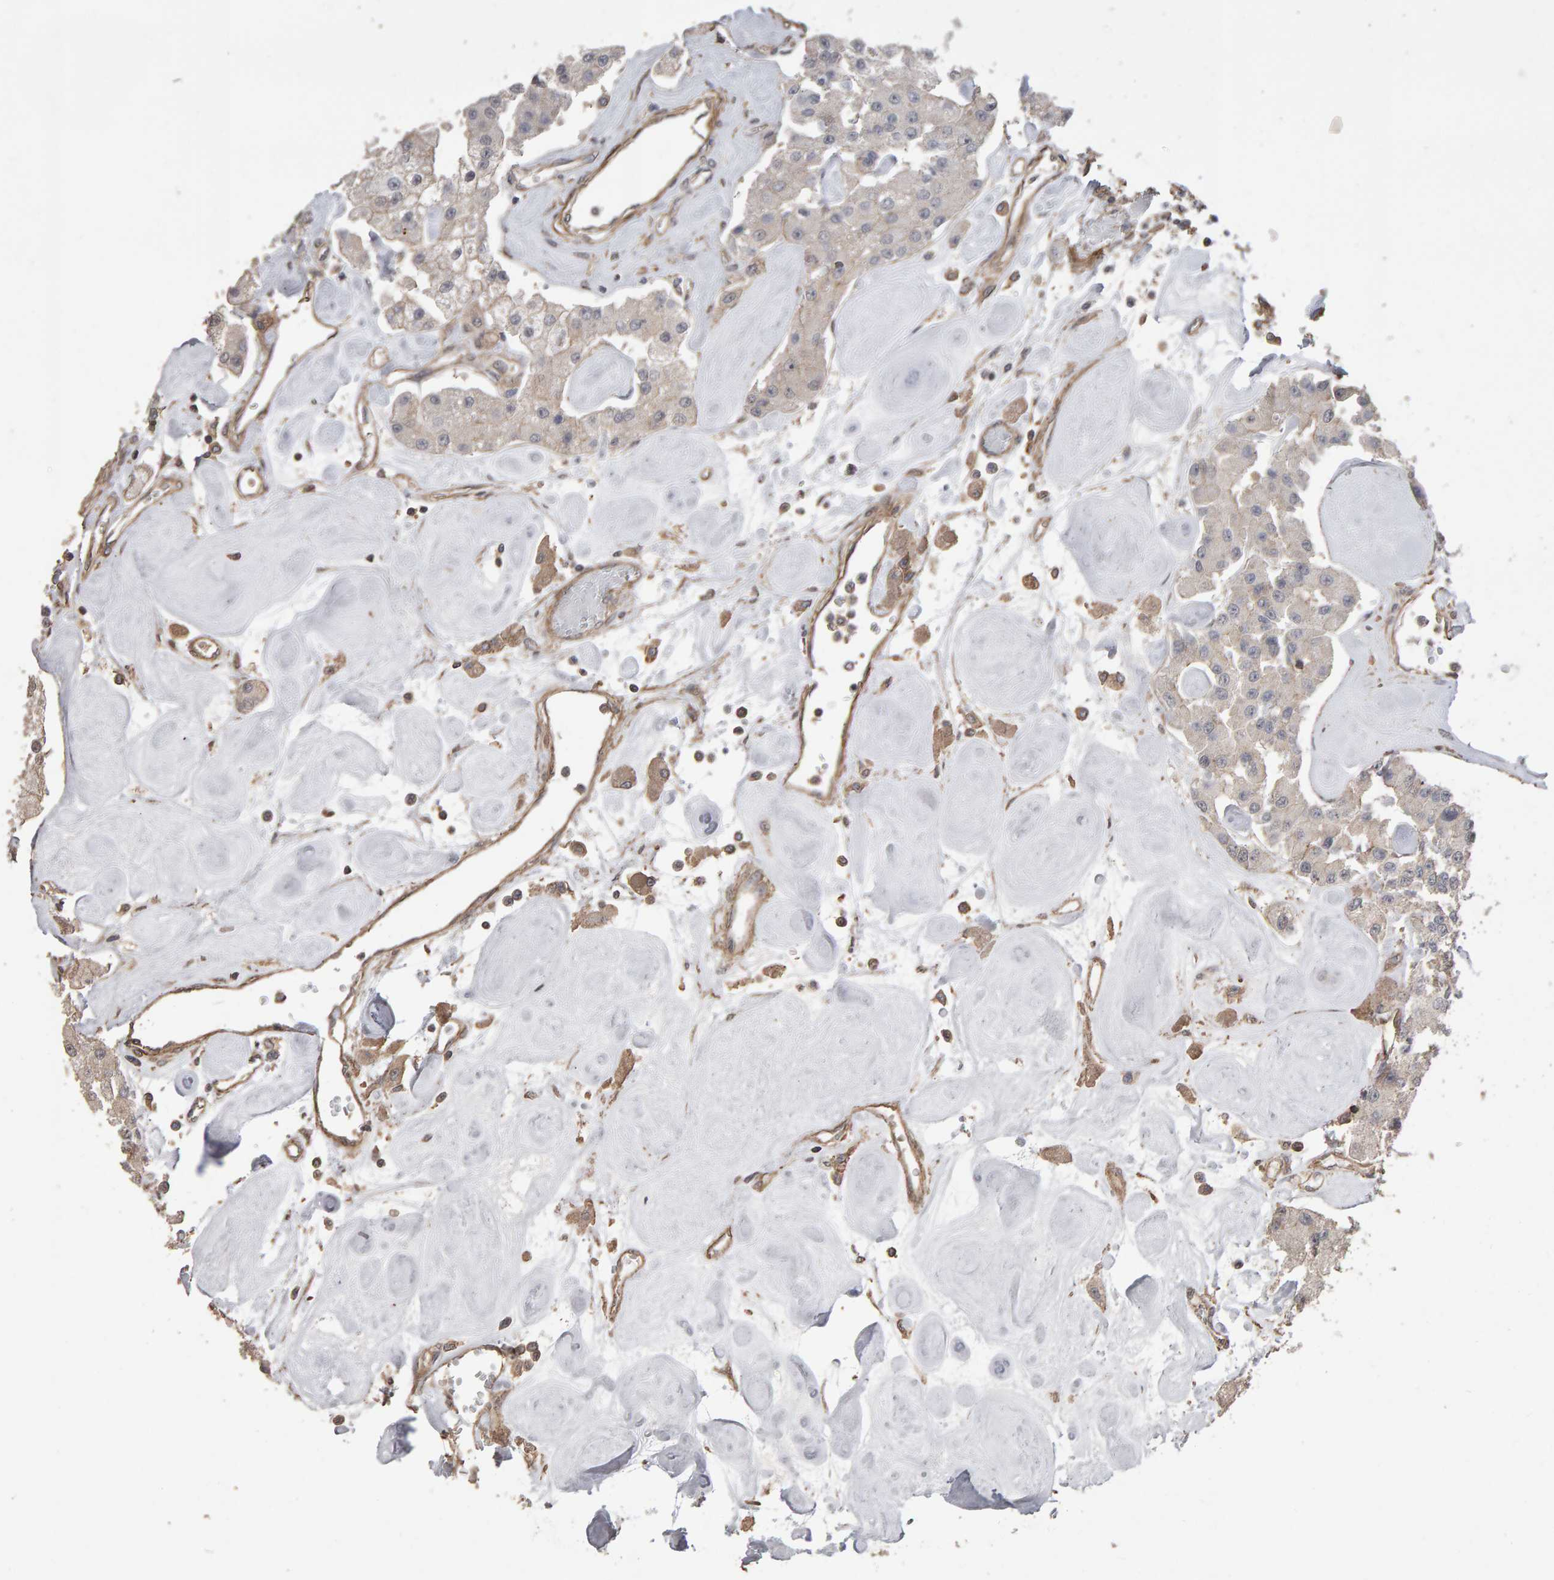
{"staining": {"intensity": "negative", "quantity": "none", "location": "none"}, "tissue": "carcinoid", "cell_type": "Tumor cells", "image_type": "cancer", "snomed": [{"axis": "morphology", "description": "Carcinoid, malignant, NOS"}, {"axis": "topography", "description": "Pancreas"}], "caption": "A micrograph of carcinoid stained for a protein displays no brown staining in tumor cells. The staining was performed using DAB (3,3'-diaminobenzidine) to visualize the protein expression in brown, while the nuclei were stained in blue with hematoxylin (Magnification: 20x).", "gene": "SCRIB", "patient": {"sex": "male", "age": 41}}